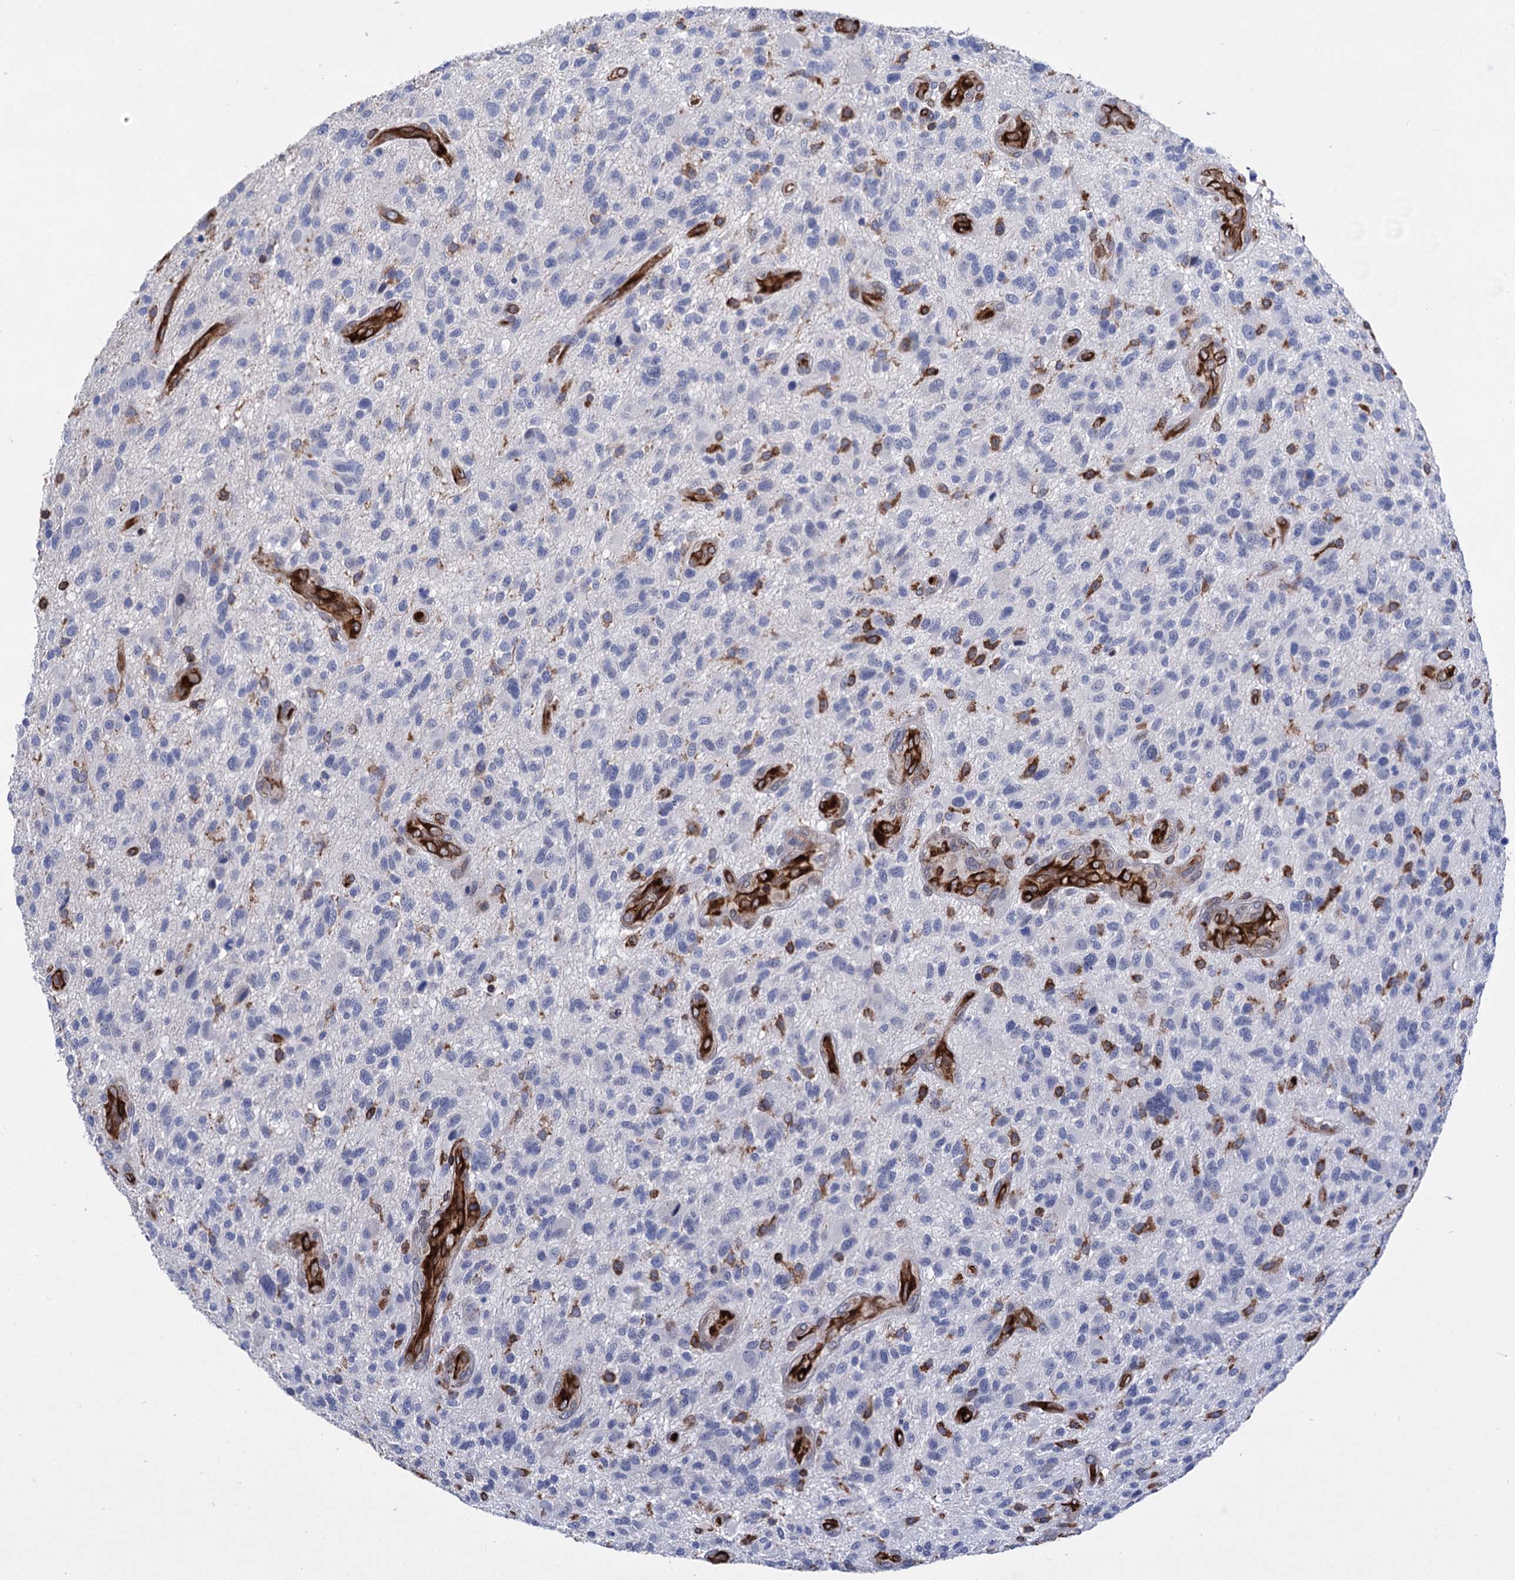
{"staining": {"intensity": "negative", "quantity": "none", "location": "none"}, "tissue": "glioma", "cell_type": "Tumor cells", "image_type": "cancer", "snomed": [{"axis": "morphology", "description": "Glioma, malignant, High grade"}, {"axis": "topography", "description": "Brain"}], "caption": "Immunohistochemical staining of human glioma exhibits no significant expression in tumor cells.", "gene": "STING1", "patient": {"sex": "male", "age": 47}}